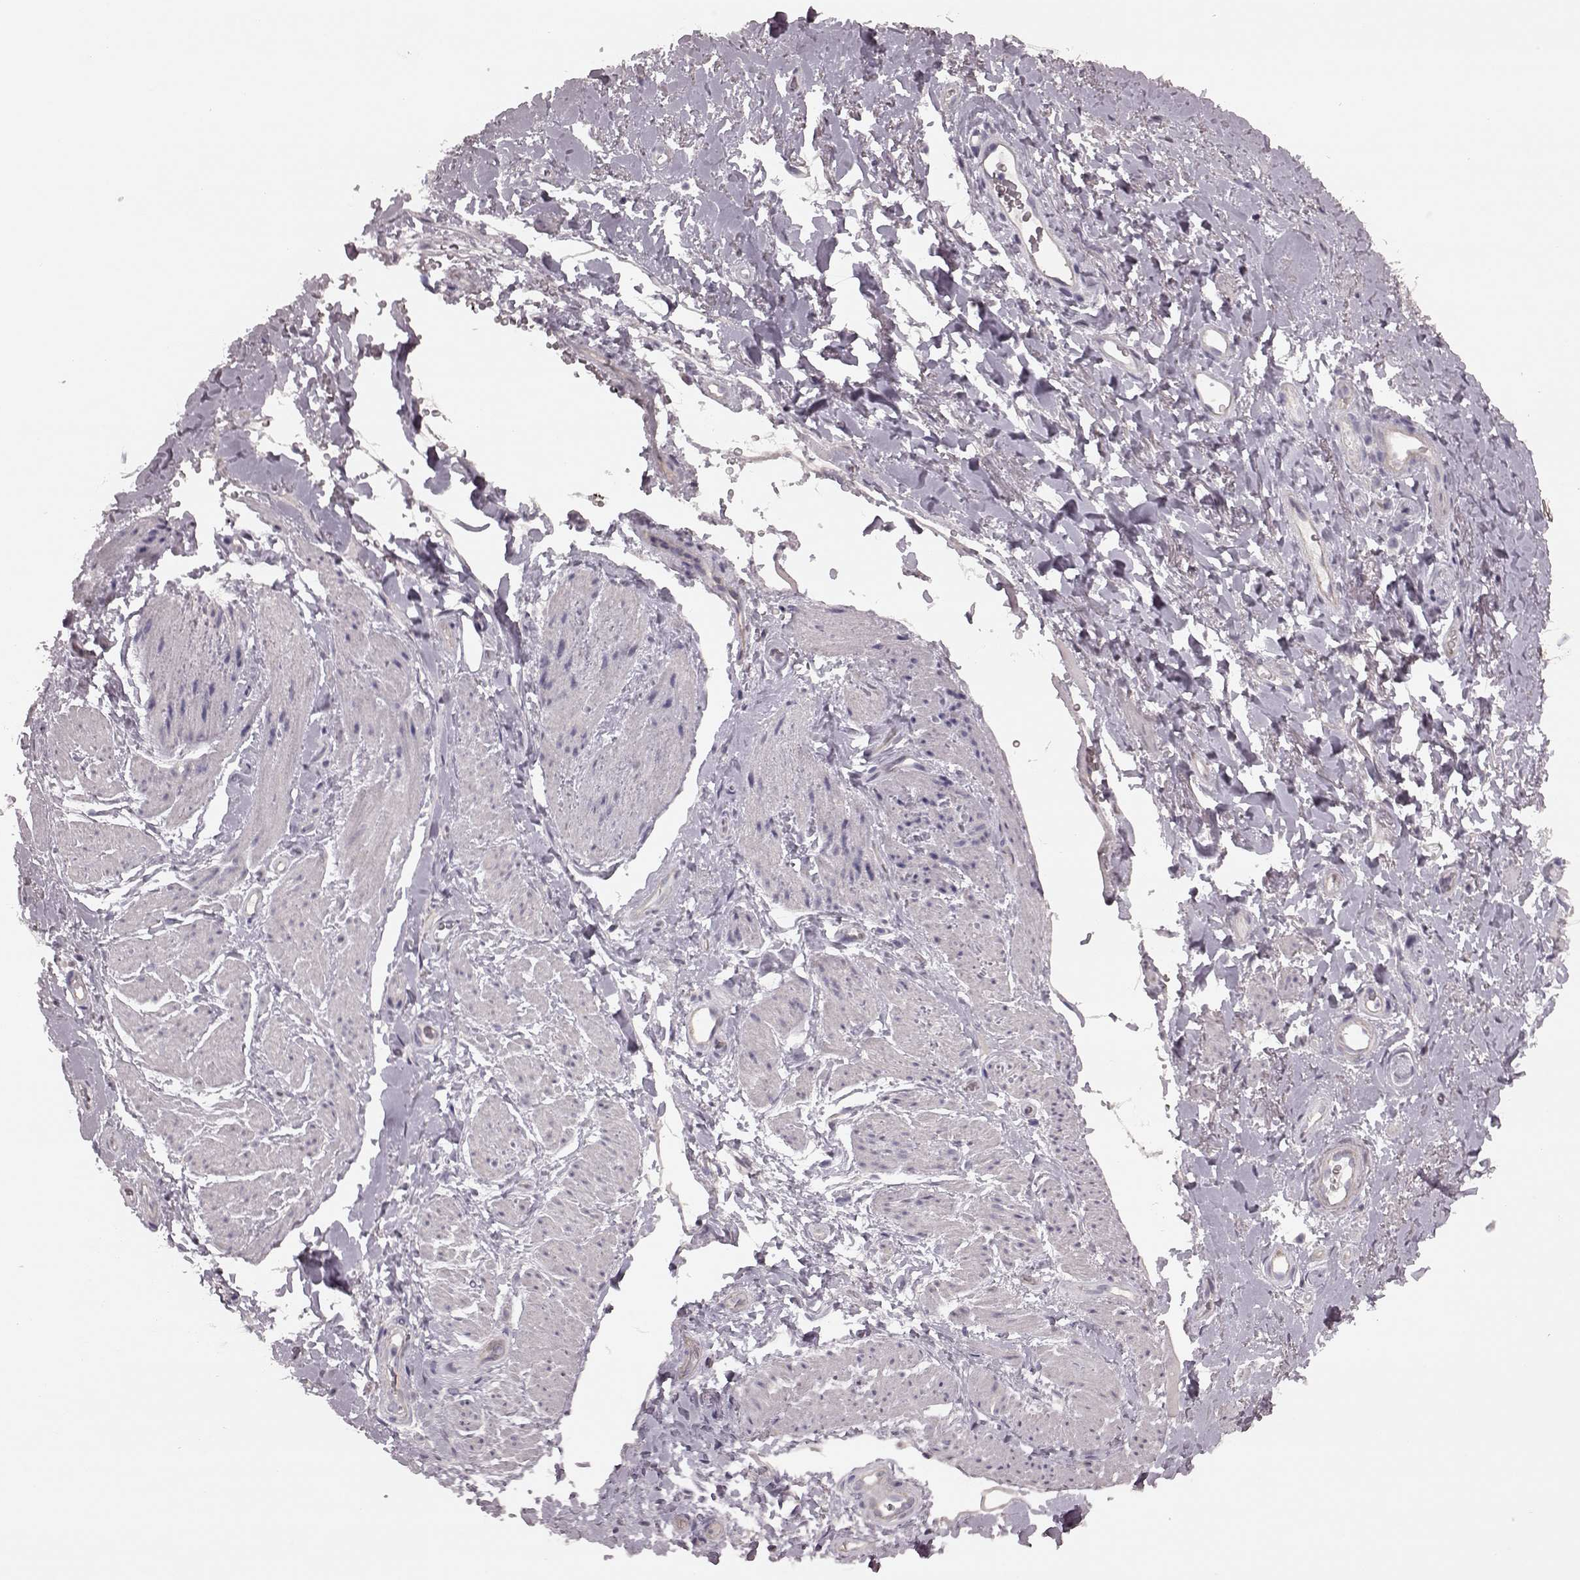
{"staining": {"intensity": "negative", "quantity": "none", "location": "none"}, "tissue": "adipose tissue", "cell_type": "Adipocytes", "image_type": "normal", "snomed": [{"axis": "morphology", "description": "Normal tissue, NOS"}, {"axis": "topography", "description": "Anal"}, {"axis": "topography", "description": "Peripheral nerve tissue"}], "caption": "Adipocytes are negative for protein expression in normal human adipose tissue. The staining was performed using DAB (3,3'-diaminobenzidine) to visualize the protein expression in brown, while the nuclei were stained in blue with hematoxylin (Magnification: 20x).", "gene": "PDCD1", "patient": {"sex": "male", "age": 53}}